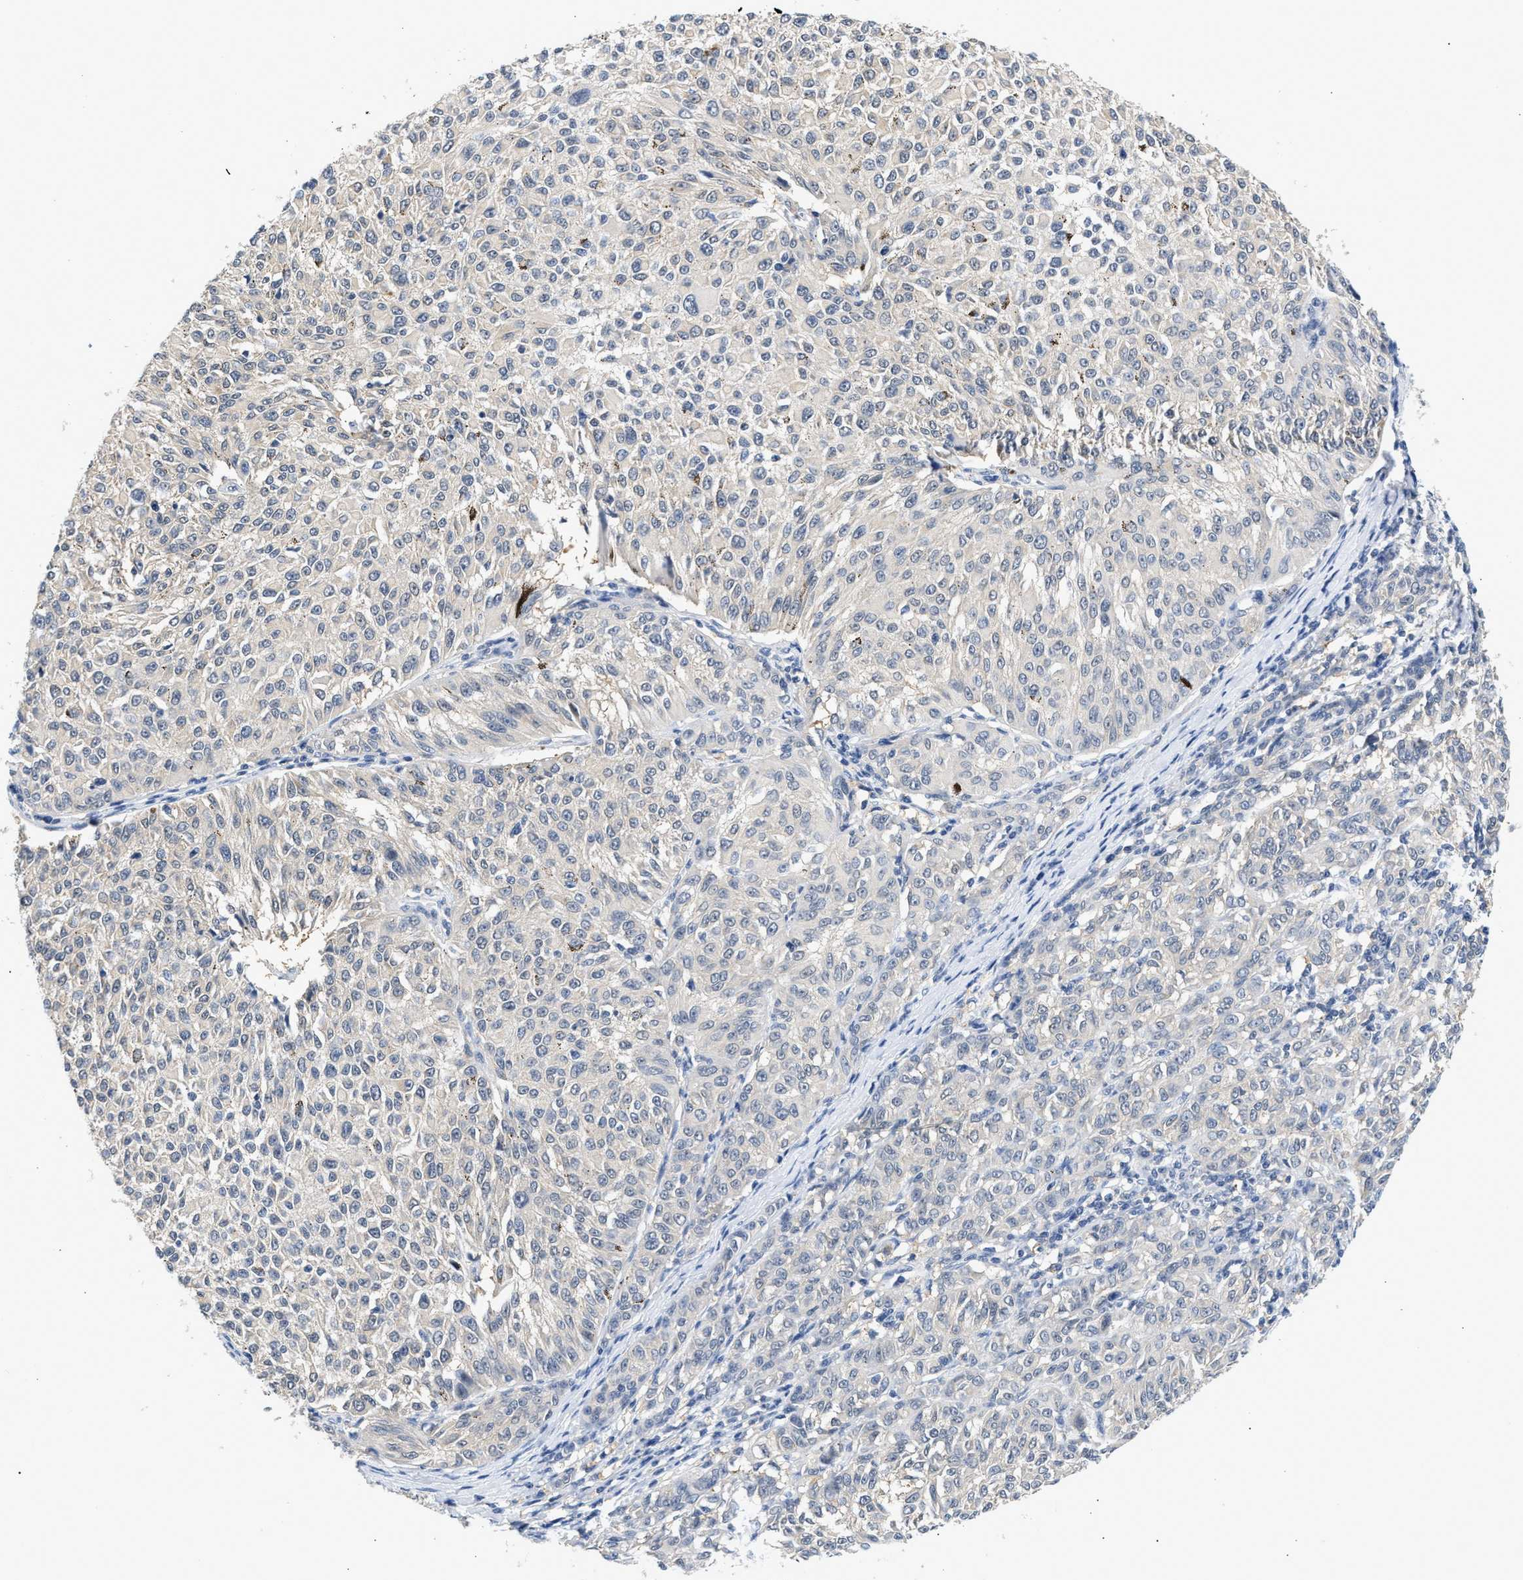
{"staining": {"intensity": "negative", "quantity": "none", "location": "none"}, "tissue": "melanoma", "cell_type": "Tumor cells", "image_type": "cancer", "snomed": [{"axis": "morphology", "description": "Malignant melanoma, NOS"}, {"axis": "topography", "description": "Skin"}], "caption": "This is an IHC histopathology image of melanoma. There is no staining in tumor cells.", "gene": "PPM1L", "patient": {"sex": "female", "age": 72}}